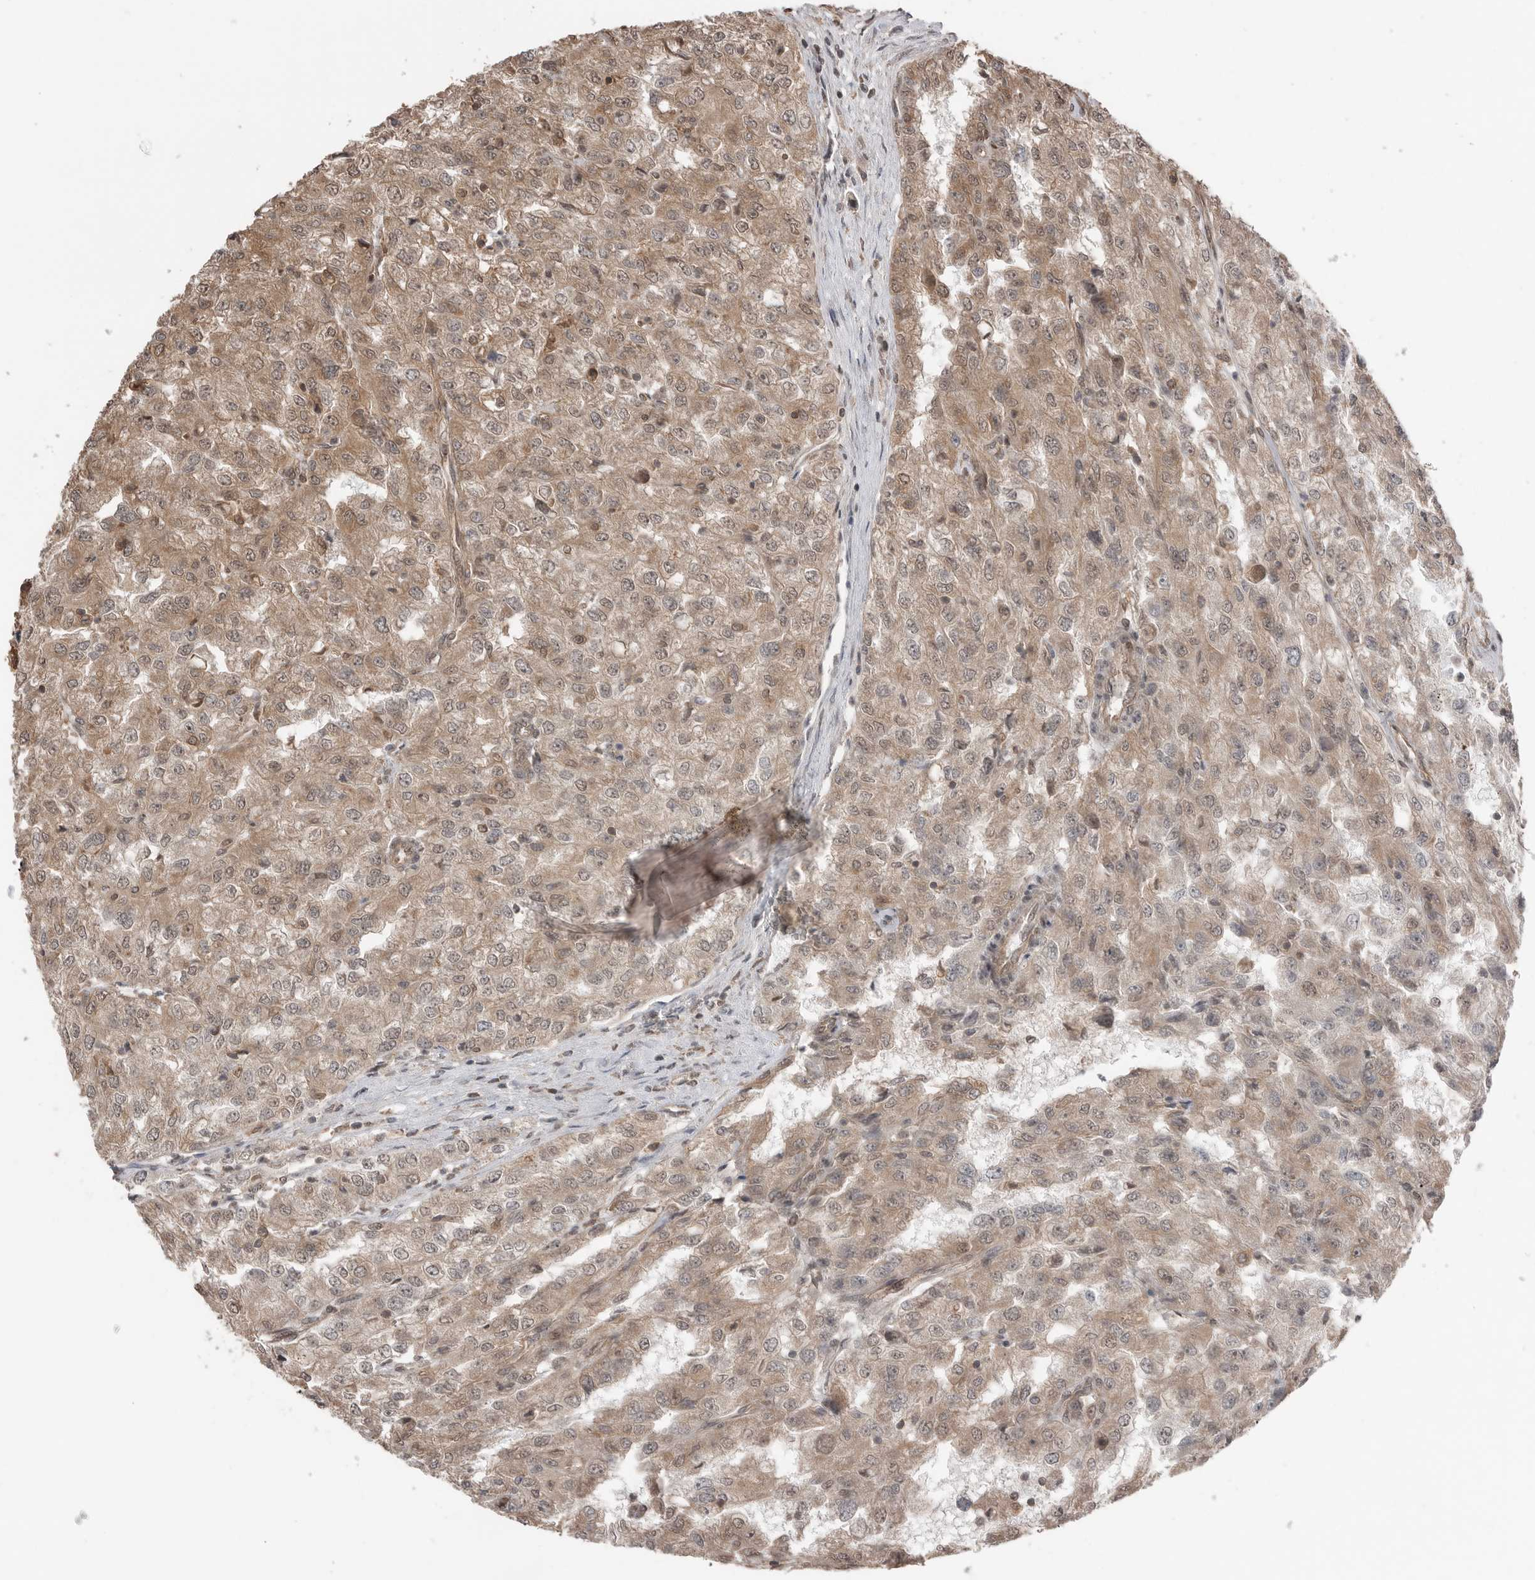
{"staining": {"intensity": "weak", "quantity": ">75%", "location": "cytoplasmic/membranous,nuclear"}, "tissue": "renal cancer", "cell_type": "Tumor cells", "image_type": "cancer", "snomed": [{"axis": "morphology", "description": "Adenocarcinoma, NOS"}, {"axis": "topography", "description": "Kidney"}], "caption": "A photomicrograph of adenocarcinoma (renal) stained for a protein shows weak cytoplasmic/membranous and nuclear brown staining in tumor cells. The staining is performed using DAB brown chromogen to label protein expression. The nuclei are counter-stained blue using hematoxylin.", "gene": "PEAK1", "patient": {"sex": "female", "age": 54}}